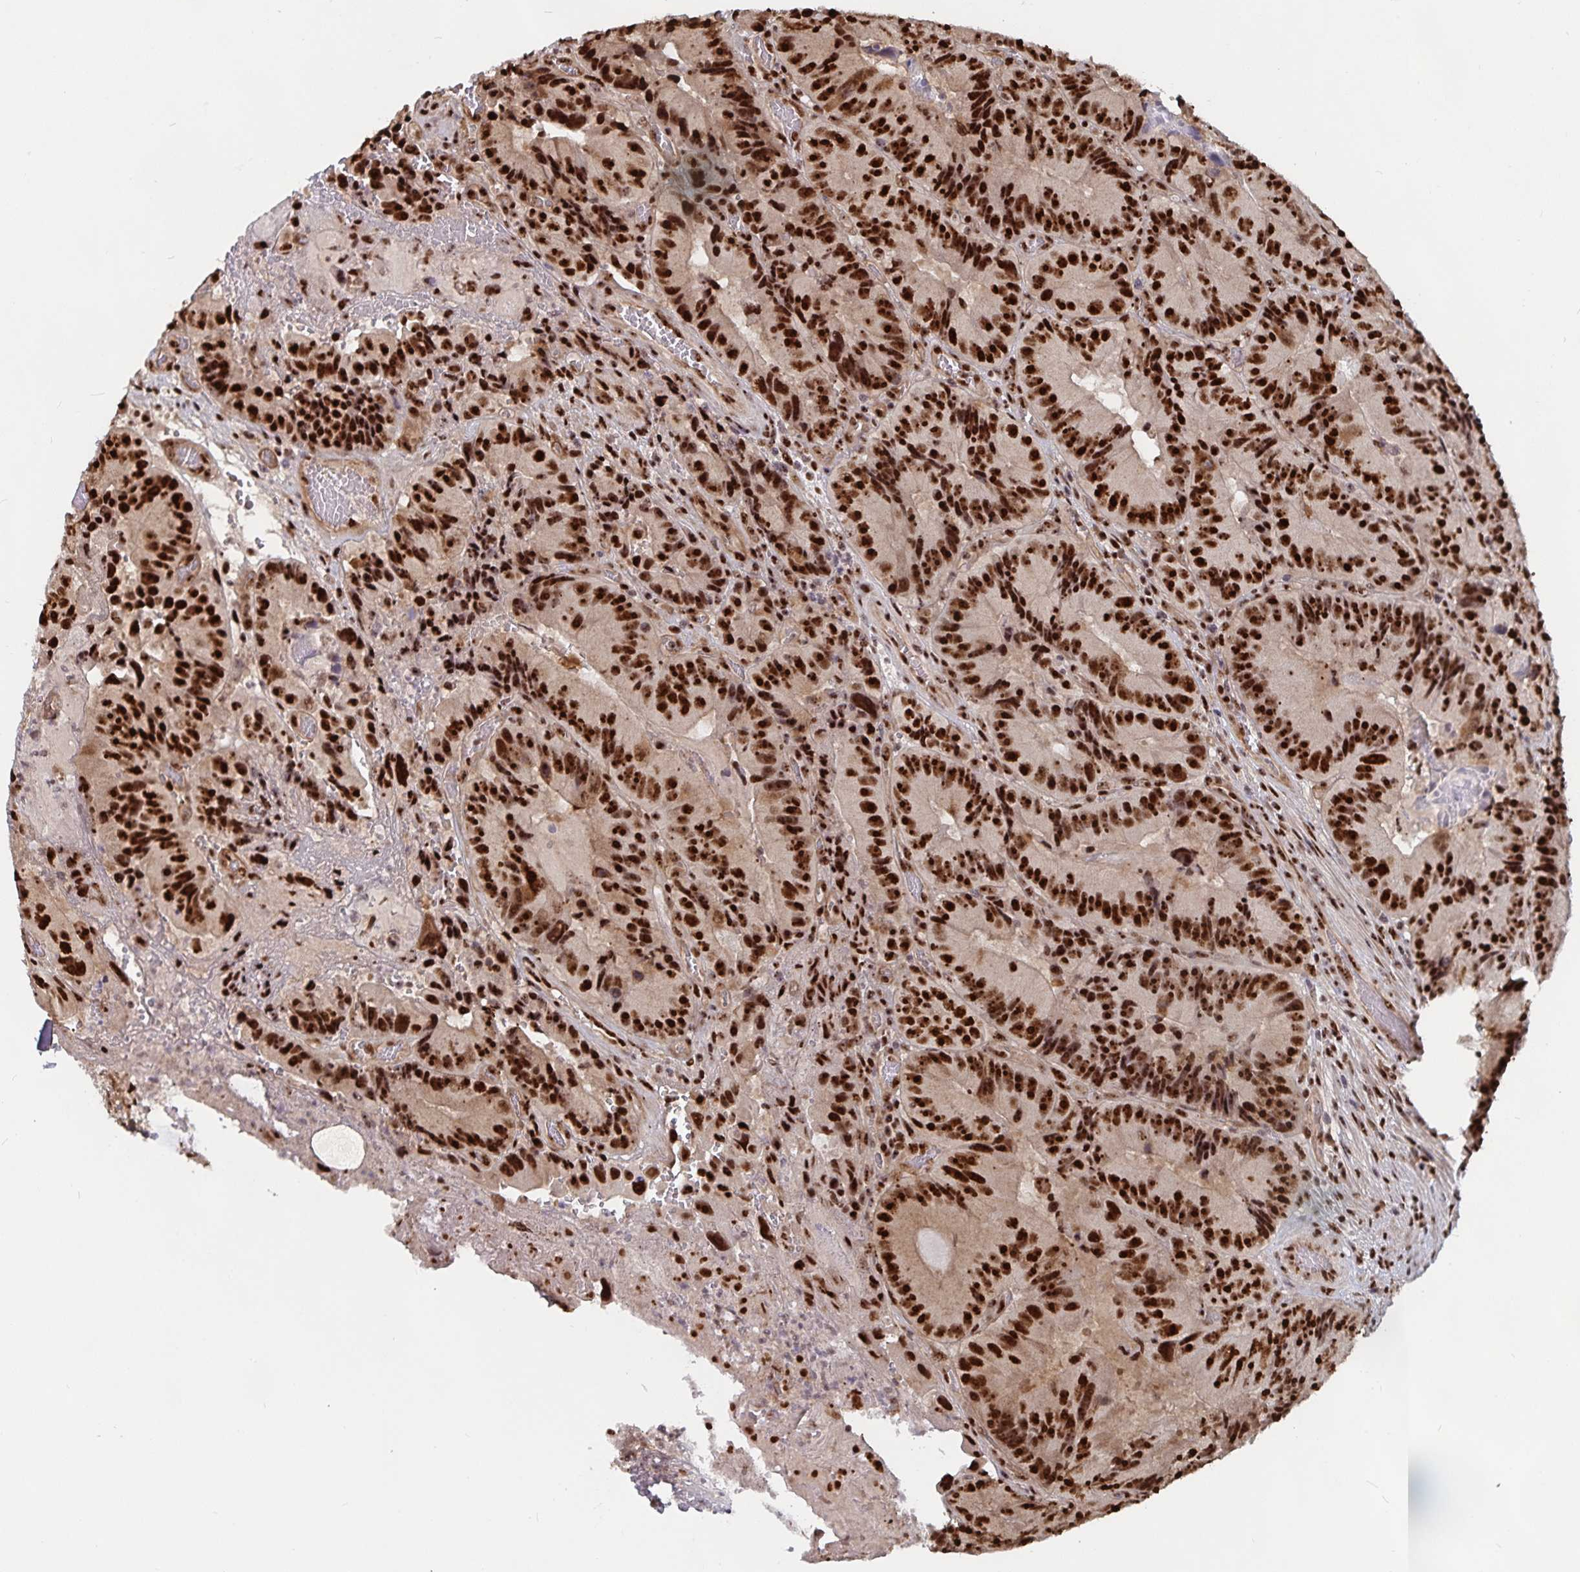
{"staining": {"intensity": "strong", "quantity": ">75%", "location": "nuclear"}, "tissue": "colorectal cancer", "cell_type": "Tumor cells", "image_type": "cancer", "snomed": [{"axis": "morphology", "description": "Adenocarcinoma, NOS"}, {"axis": "topography", "description": "Colon"}], "caption": "This is an image of IHC staining of colorectal adenocarcinoma, which shows strong expression in the nuclear of tumor cells.", "gene": "LAS1L", "patient": {"sex": "female", "age": 86}}